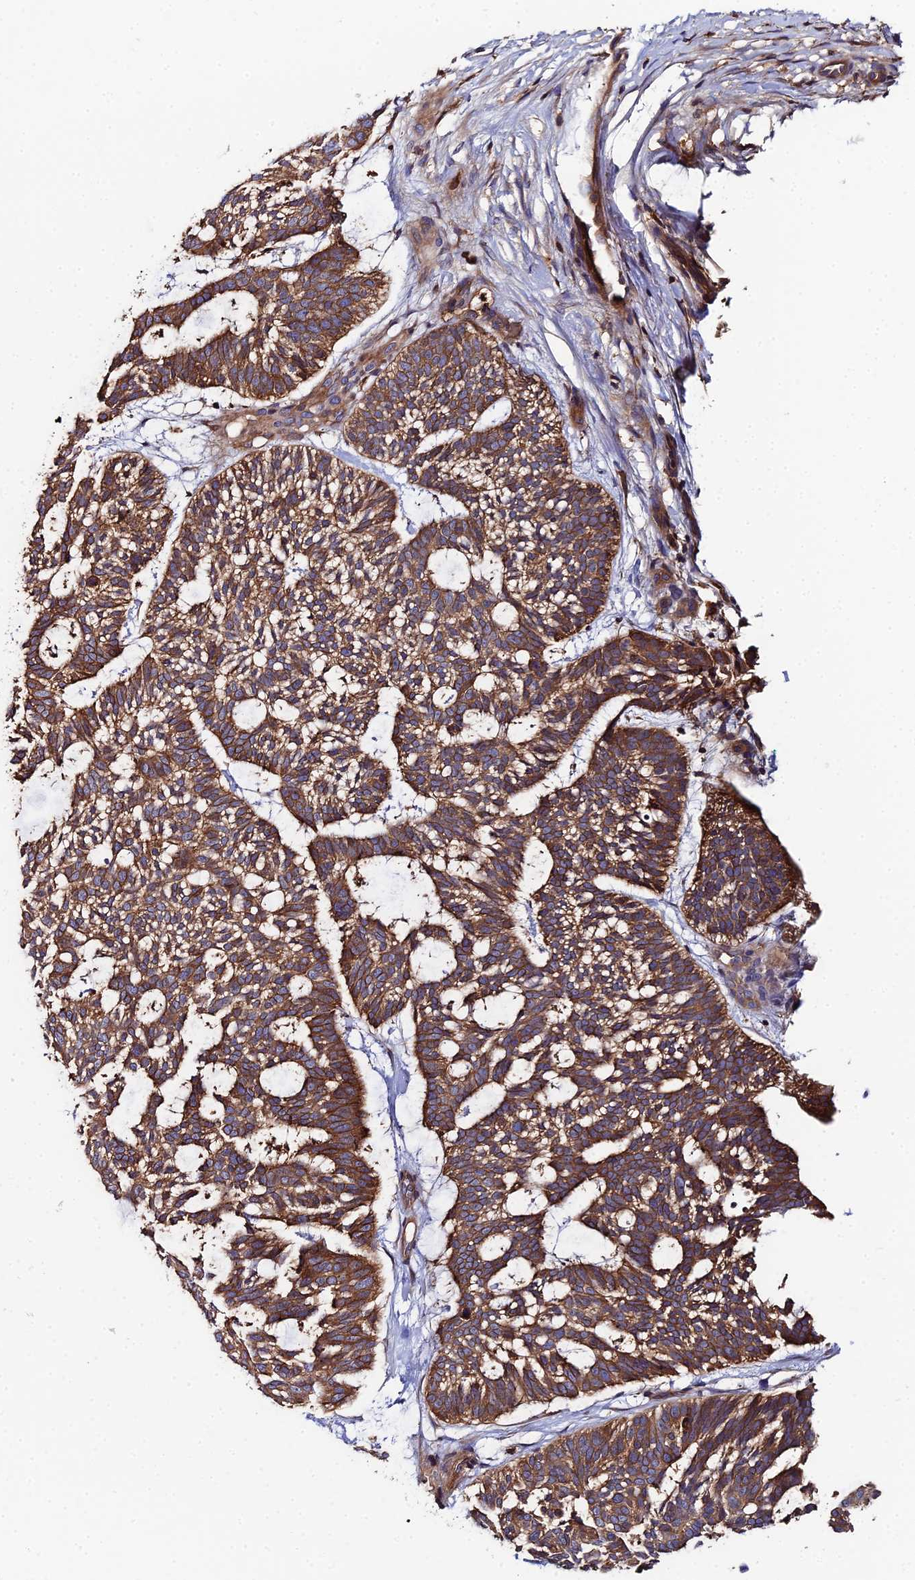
{"staining": {"intensity": "moderate", "quantity": ">75%", "location": "cytoplasmic/membranous"}, "tissue": "skin cancer", "cell_type": "Tumor cells", "image_type": "cancer", "snomed": [{"axis": "morphology", "description": "Basal cell carcinoma"}, {"axis": "topography", "description": "Skin"}], "caption": "Protein expression analysis of skin cancer demonstrates moderate cytoplasmic/membranous expression in approximately >75% of tumor cells.", "gene": "GNG5B", "patient": {"sex": "male", "age": 88}}